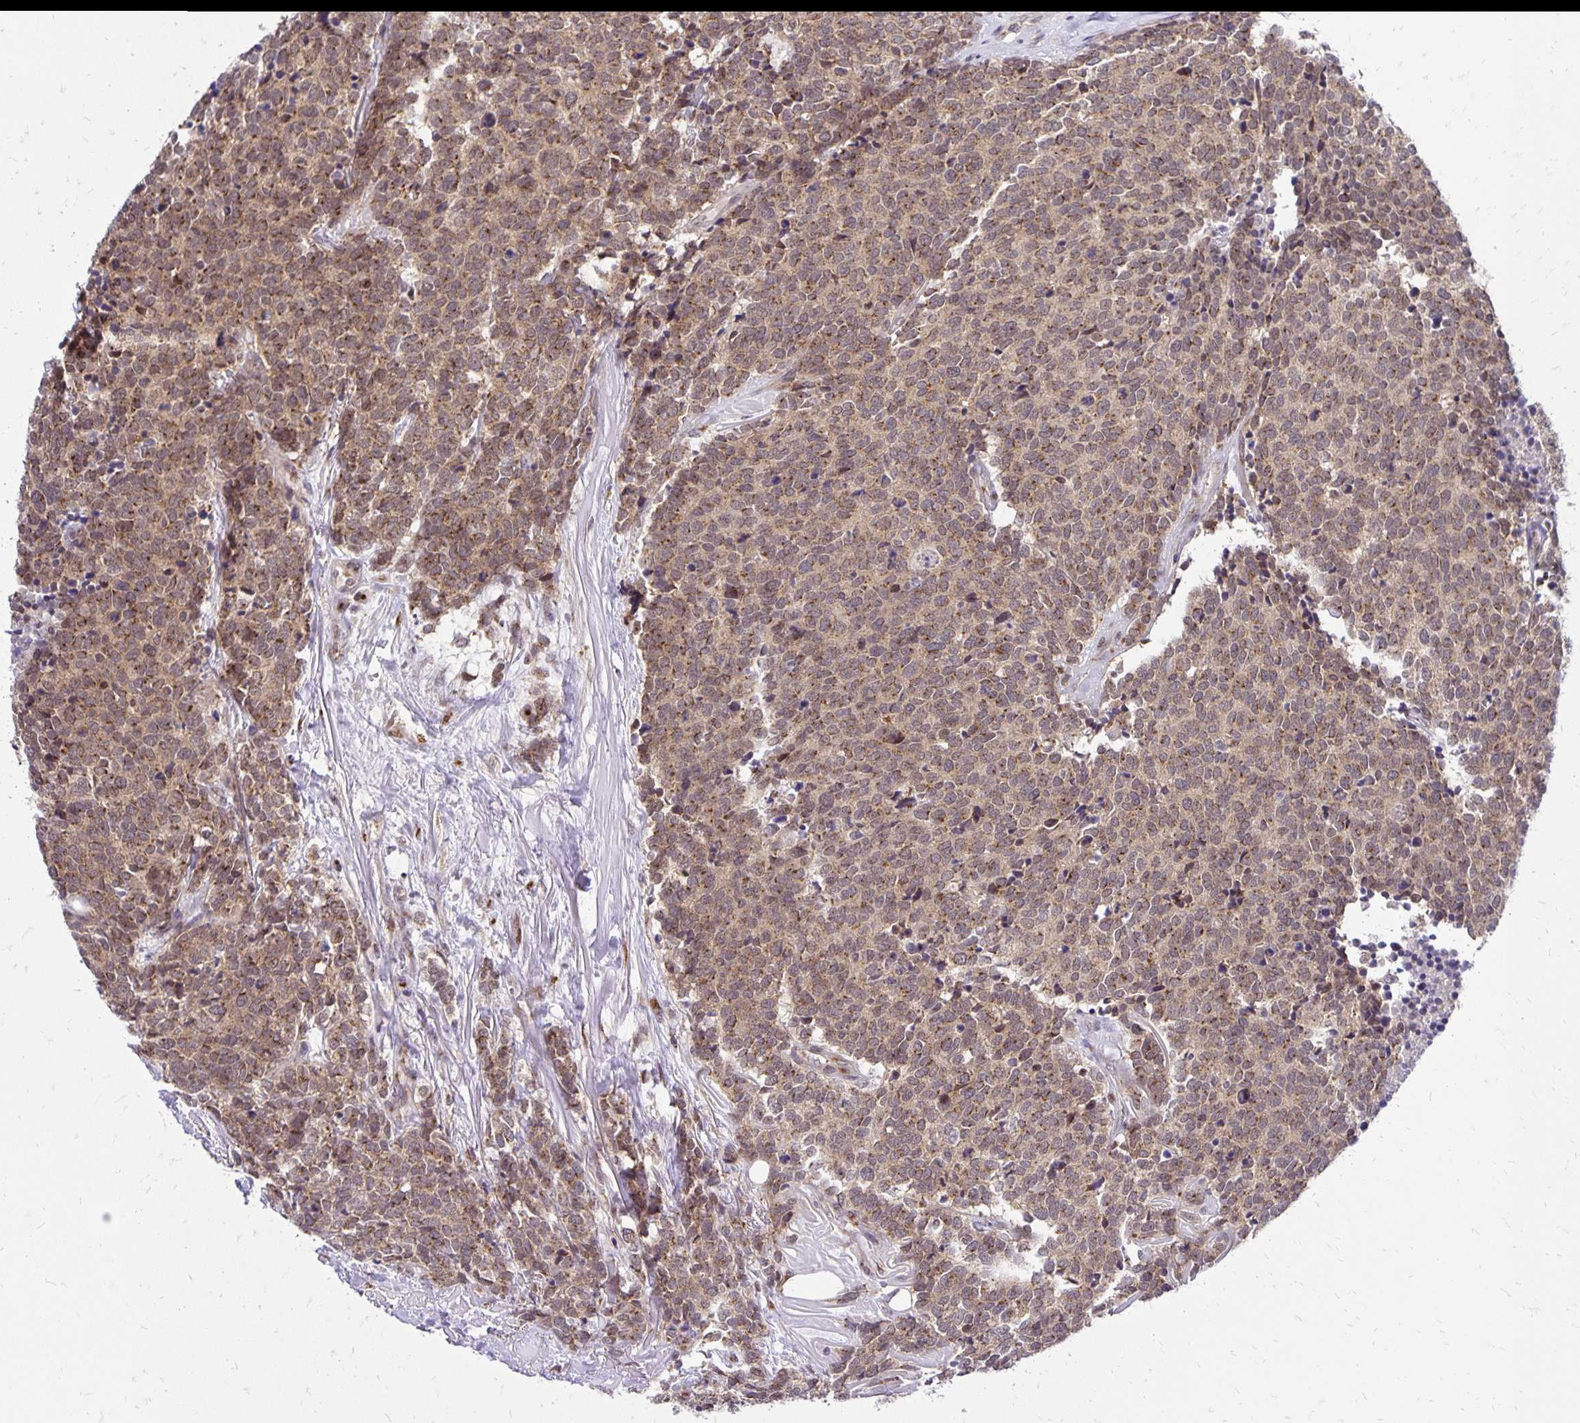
{"staining": {"intensity": "moderate", "quantity": ">75%", "location": "cytoplasmic/membranous"}, "tissue": "carcinoid", "cell_type": "Tumor cells", "image_type": "cancer", "snomed": [{"axis": "morphology", "description": "Carcinoid, malignant, NOS"}, {"axis": "topography", "description": "Skin"}], "caption": "High-power microscopy captured an IHC histopathology image of carcinoid, revealing moderate cytoplasmic/membranous expression in about >75% of tumor cells.", "gene": "GOLGA5", "patient": {"sex": "female", "age": 79}}